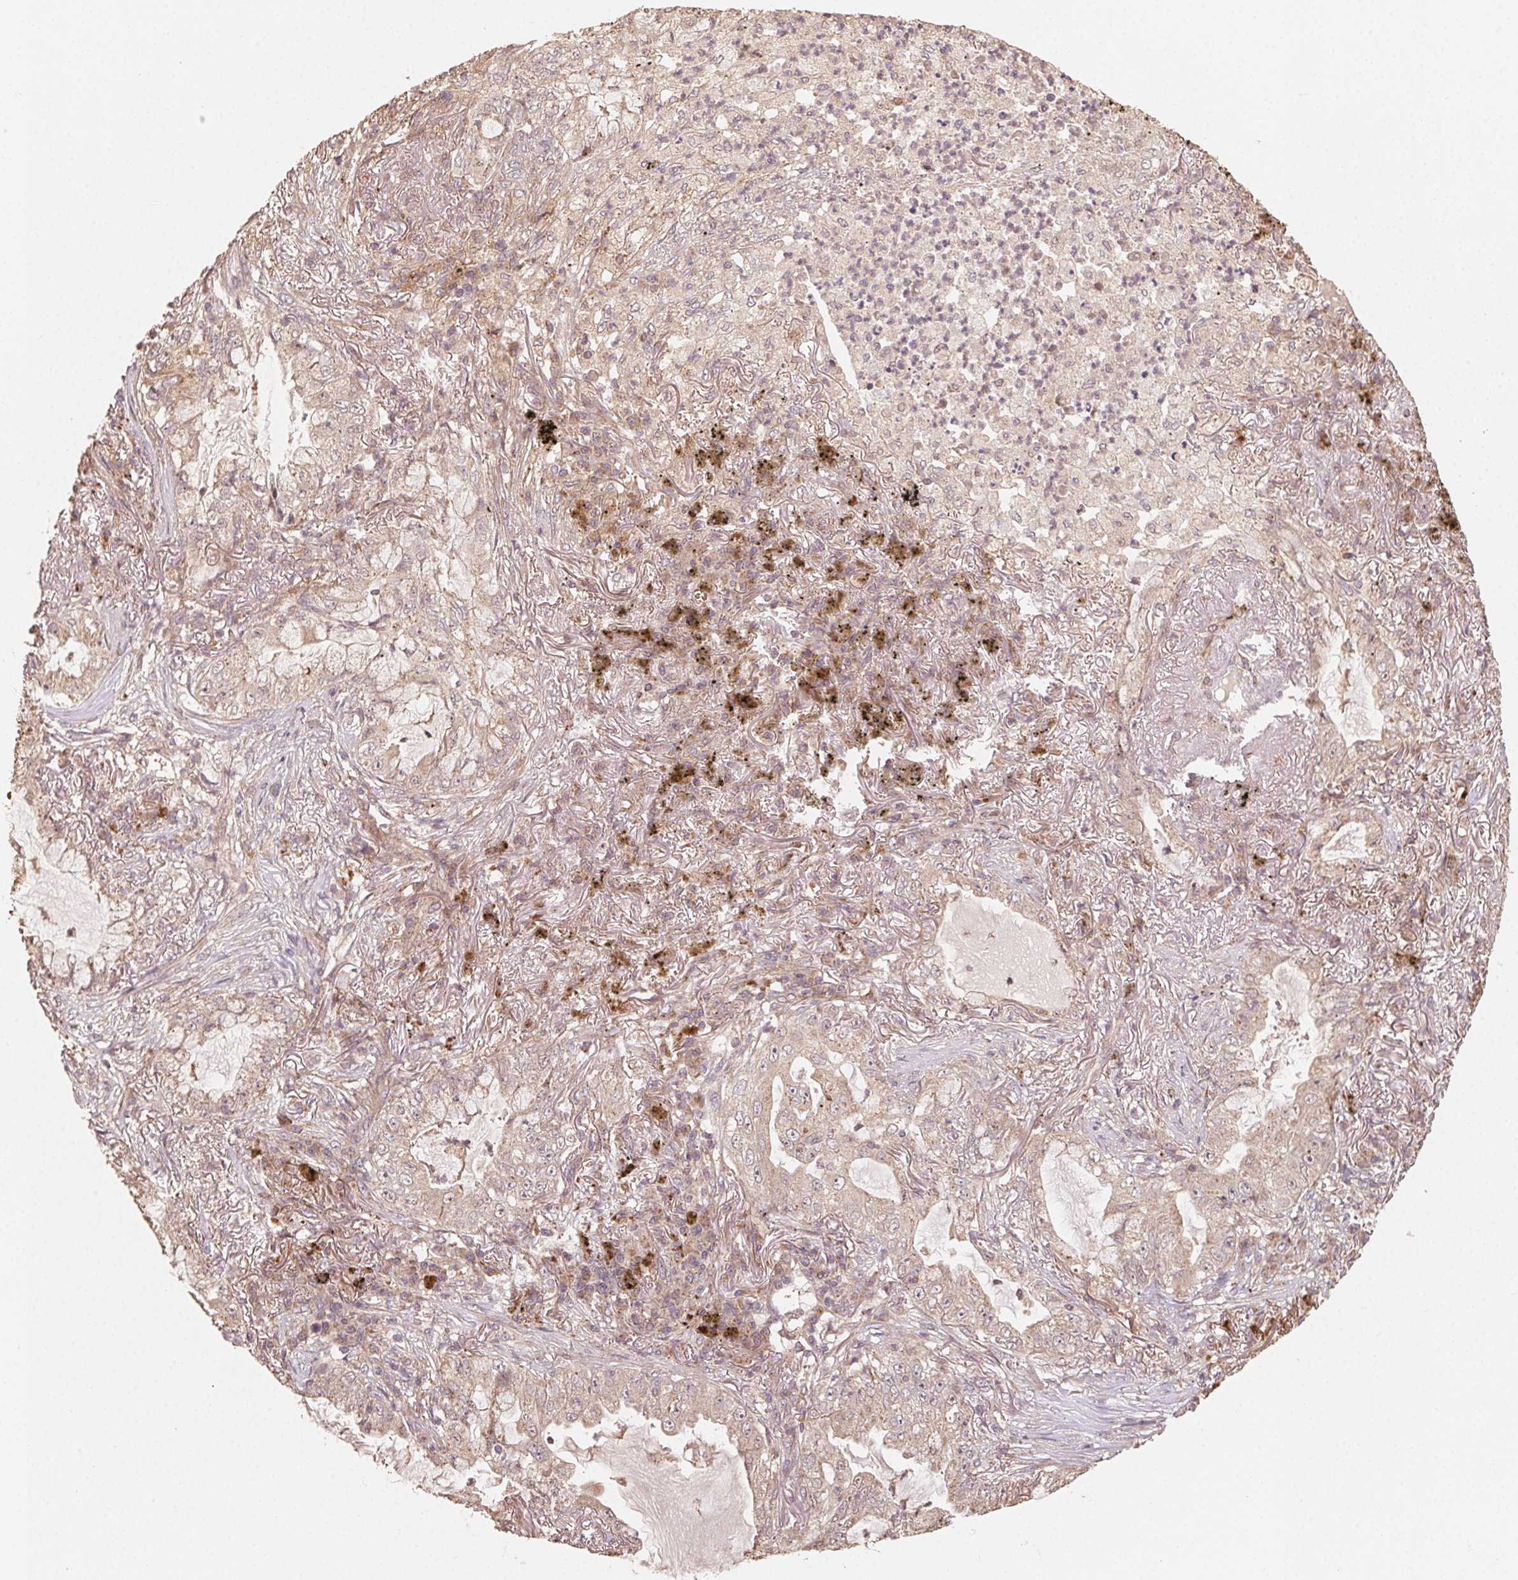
{"staining": {"intensity": "weak", "quantity": ">75%", "location": "cytoplasmic/membranous"}, "tissue": "lung cancer", "cell_type": "Tumor cells", "image_type": "cancer", "snomed": [{"axis": "morphology", "description": "Adenocarcinoma, NOS"}, {"axis": "topography", "description": "Lung"}], "caption": "Lung adenocarcinoma stained with DAB (3,3'-diaminobenzidine) IHC exhibits low levels of weak cytoplasmic/membranous staining in about >75% of tumor cells.", "gene": "WBP2", "patient": {"sex": "female", "age": 73}}